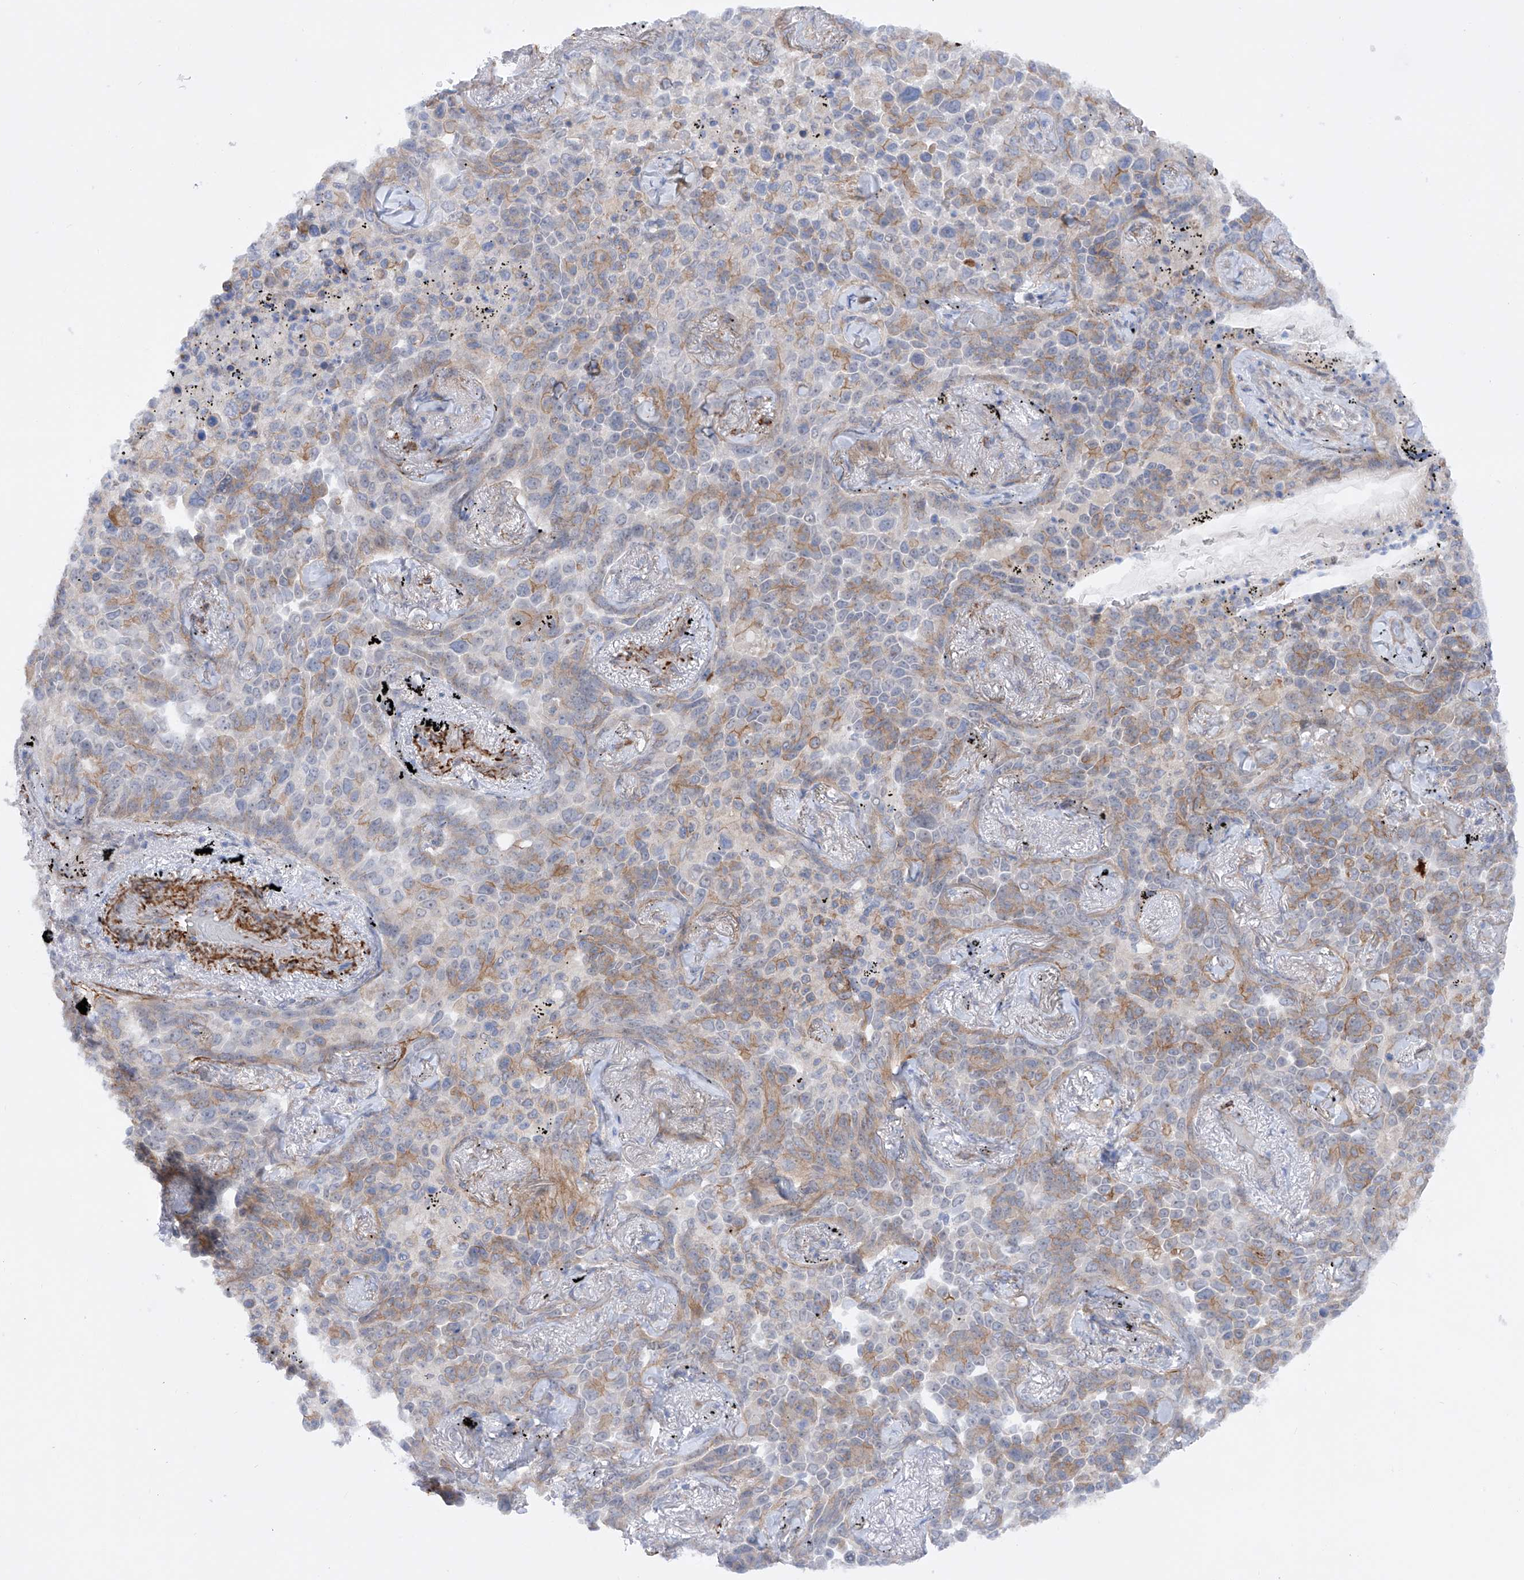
{"staining": {"intensity": "moderate", "quantity": "25%-75%", "location": "cytoplasmic/membranous"}, "tissue": "lung cancer", "cell_type": "Tumor cells", "image_type": "cancer", "snomed": [{"axis": "morphology", "description": "Adenocarcinoma, NOS"}, {"axis": "topography", "description": "Lung"}], "caption": "High-power microscopy captured an immunohistochemistry image of lung cancer, revealing moderate cytoplasmic/membranous positivity in approximately 25%-75% of tumor cells.", "gene": "ZNF490", "patient": {"sex": "female", "age": 67}}